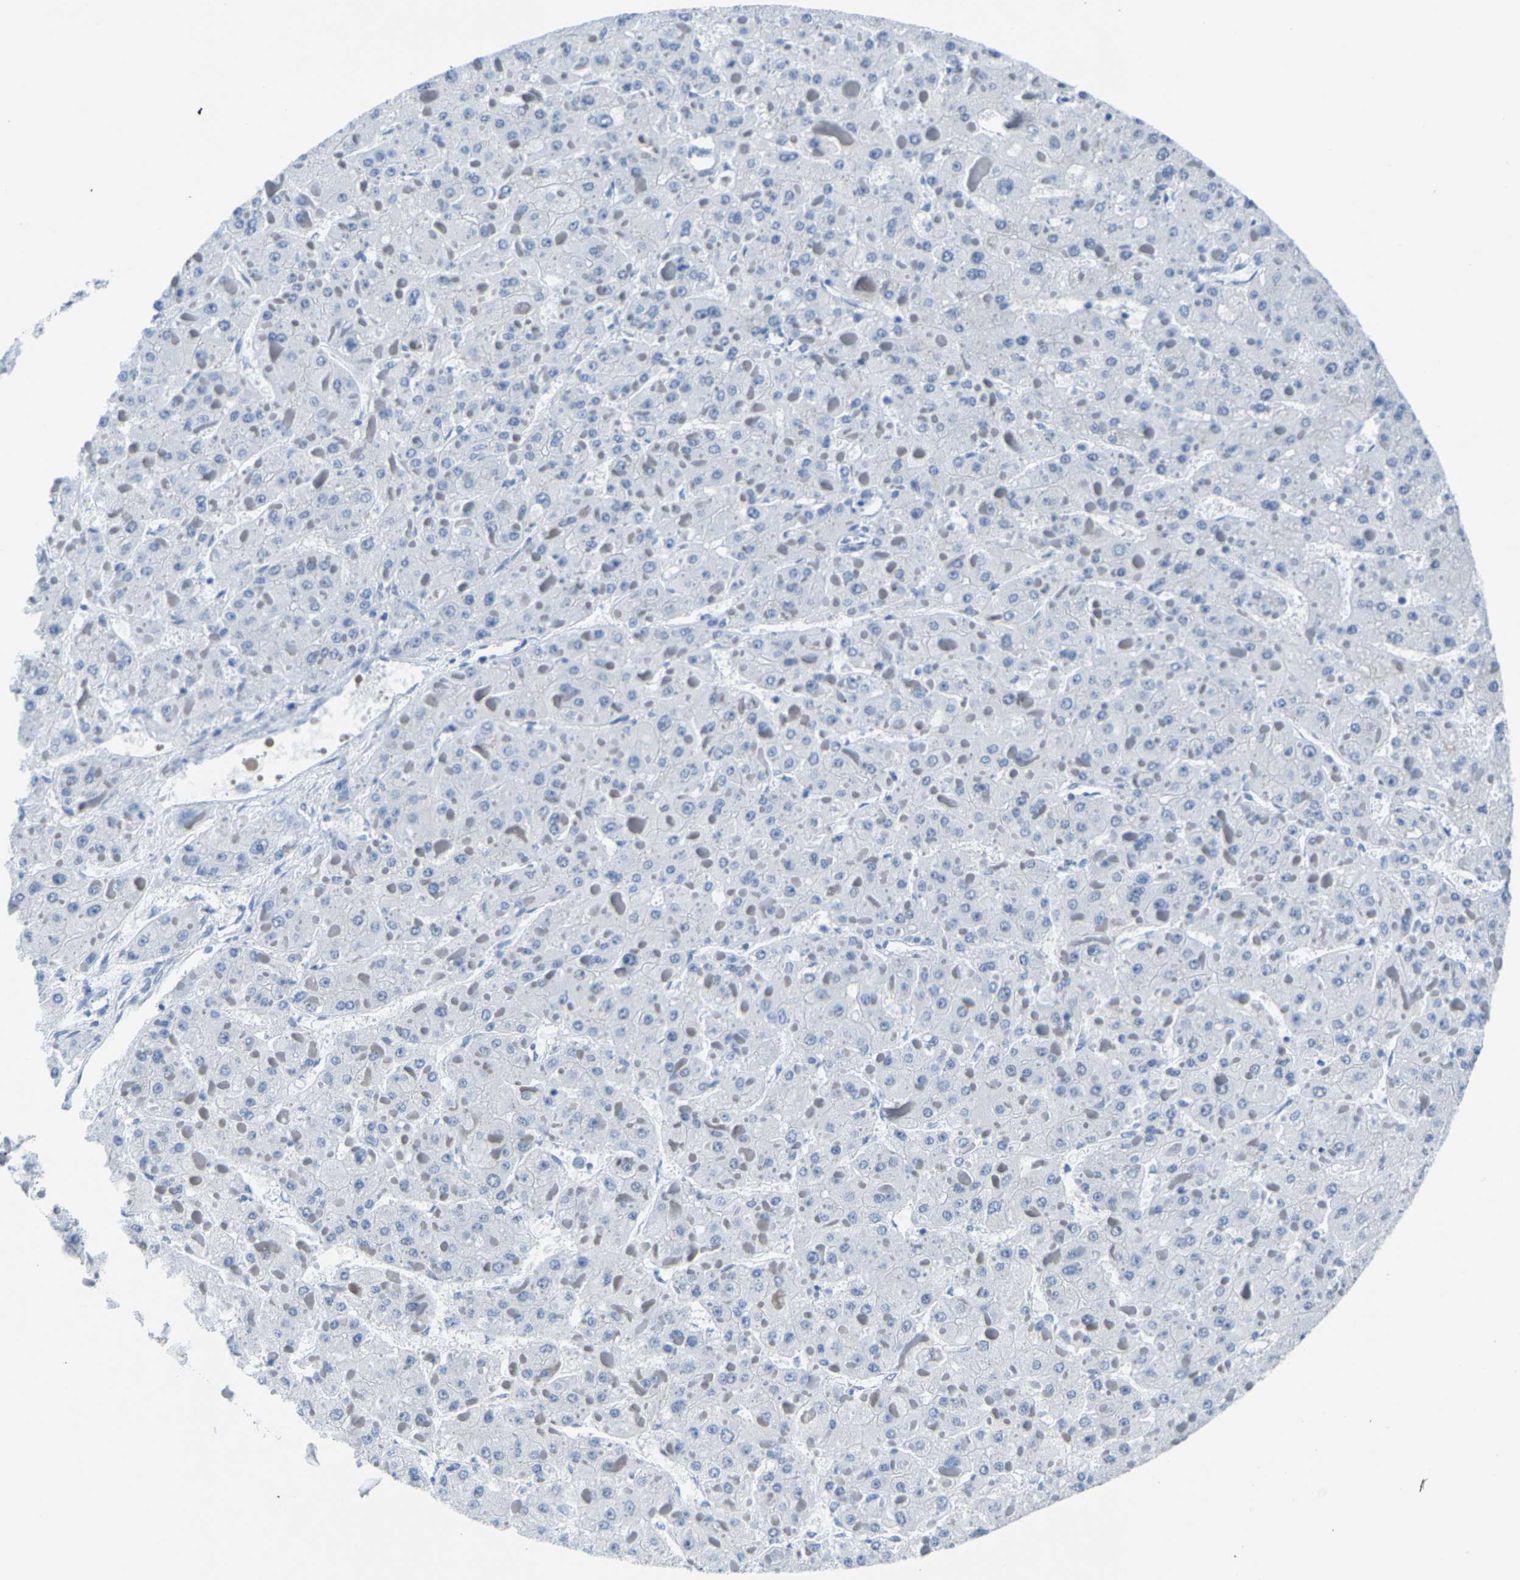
{"staining": {"intensity": "negative", "quantity": "none", "location": "none"}, "tissue": "liver cancer", "cell_type": "Tumor cells", "image_type": "cancer", "snomed": [{"axis": "morphology", "description": "Carcinoma, Hepatocellular, NOS"}, {"axis": "topography", "description": "Liver"}], "caption": "This is an immunohistochemistry (IHC) photomicrograph of human liver cancer (hepatocellular carcinoma). There is no staining in tumor cells.", "gene": "SSH3", "patient": {"sex": "female", "age": 73}}